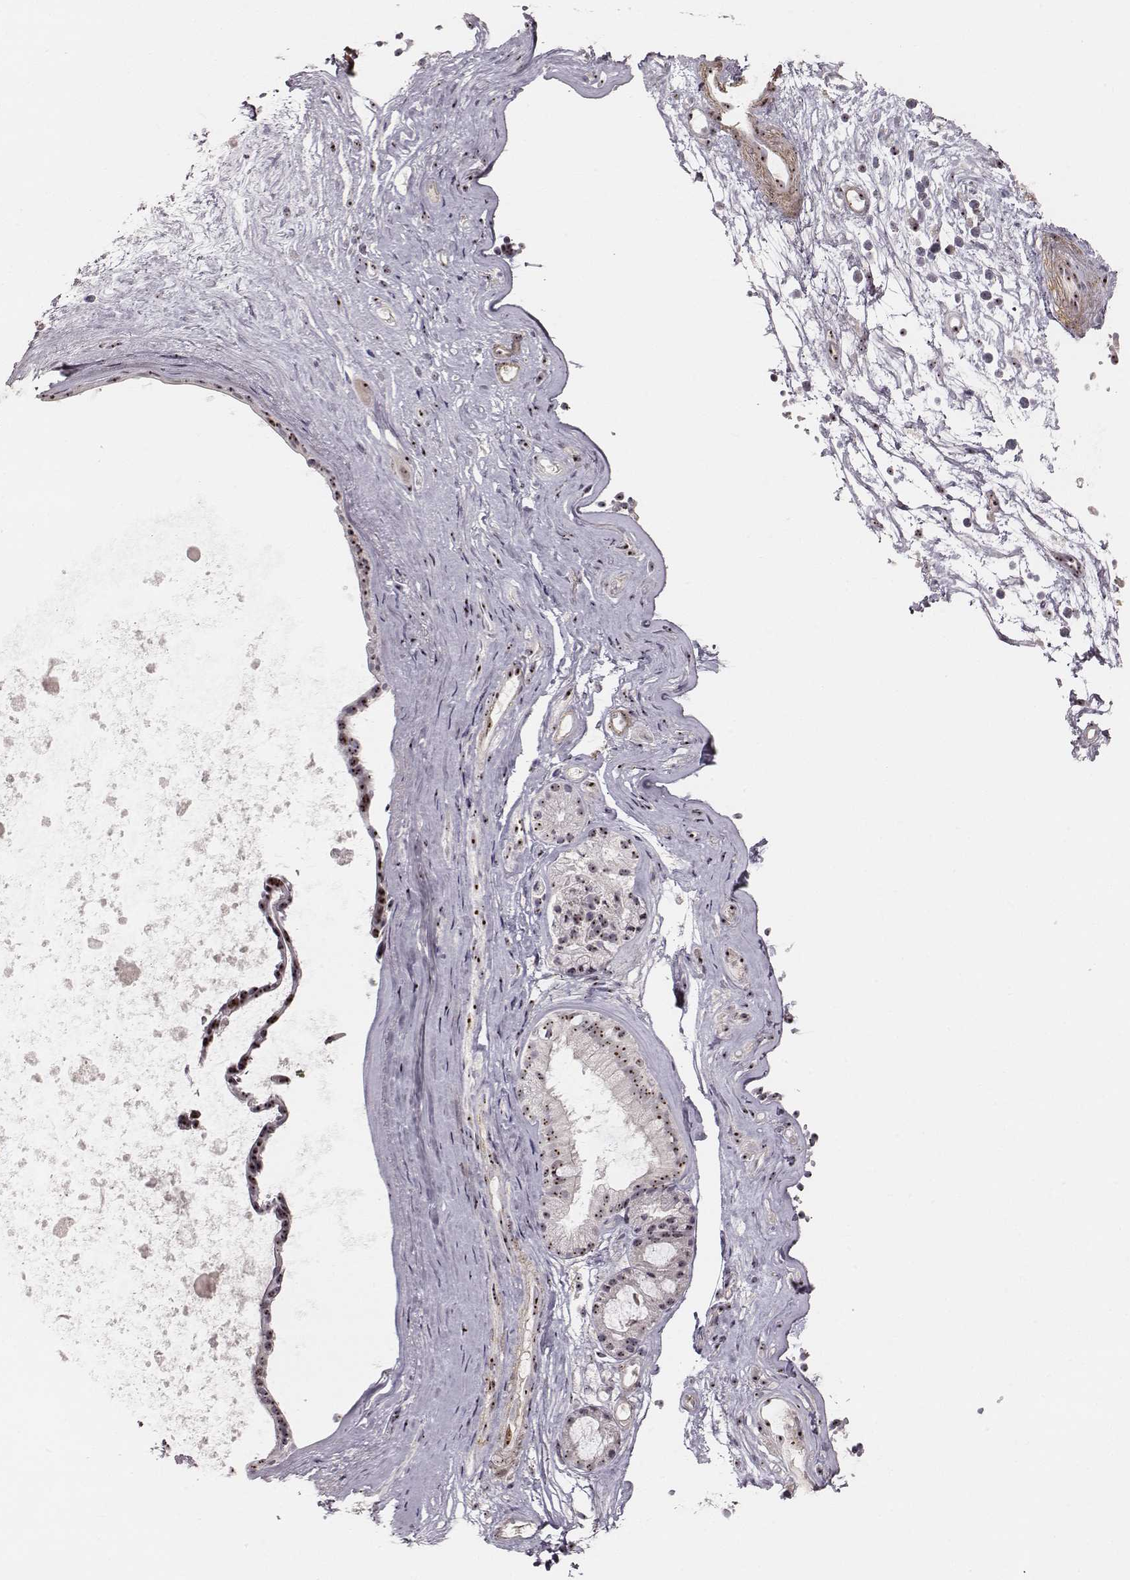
{"staining": {"intensity": "moderate", "quantity": ">75%", "location": "nuclear"}, "tissue": "nasopharynx", "cell_type": "Respiratory epithelial cells", "image_type": "normal", "snomed": [{"axis": "morphology", "description": "Normal tissue, NOS"}, {"axis": "topography", "description": "Nasopharynx"}], "caption": "Brown immunohistochemical staining in normal nasopharynx exhibits moderate nuclear positivity in approximately >75% of respiratory epithelial cells.", "gene": "NOP56", "patient": {"sex": "female", "age": 85}}